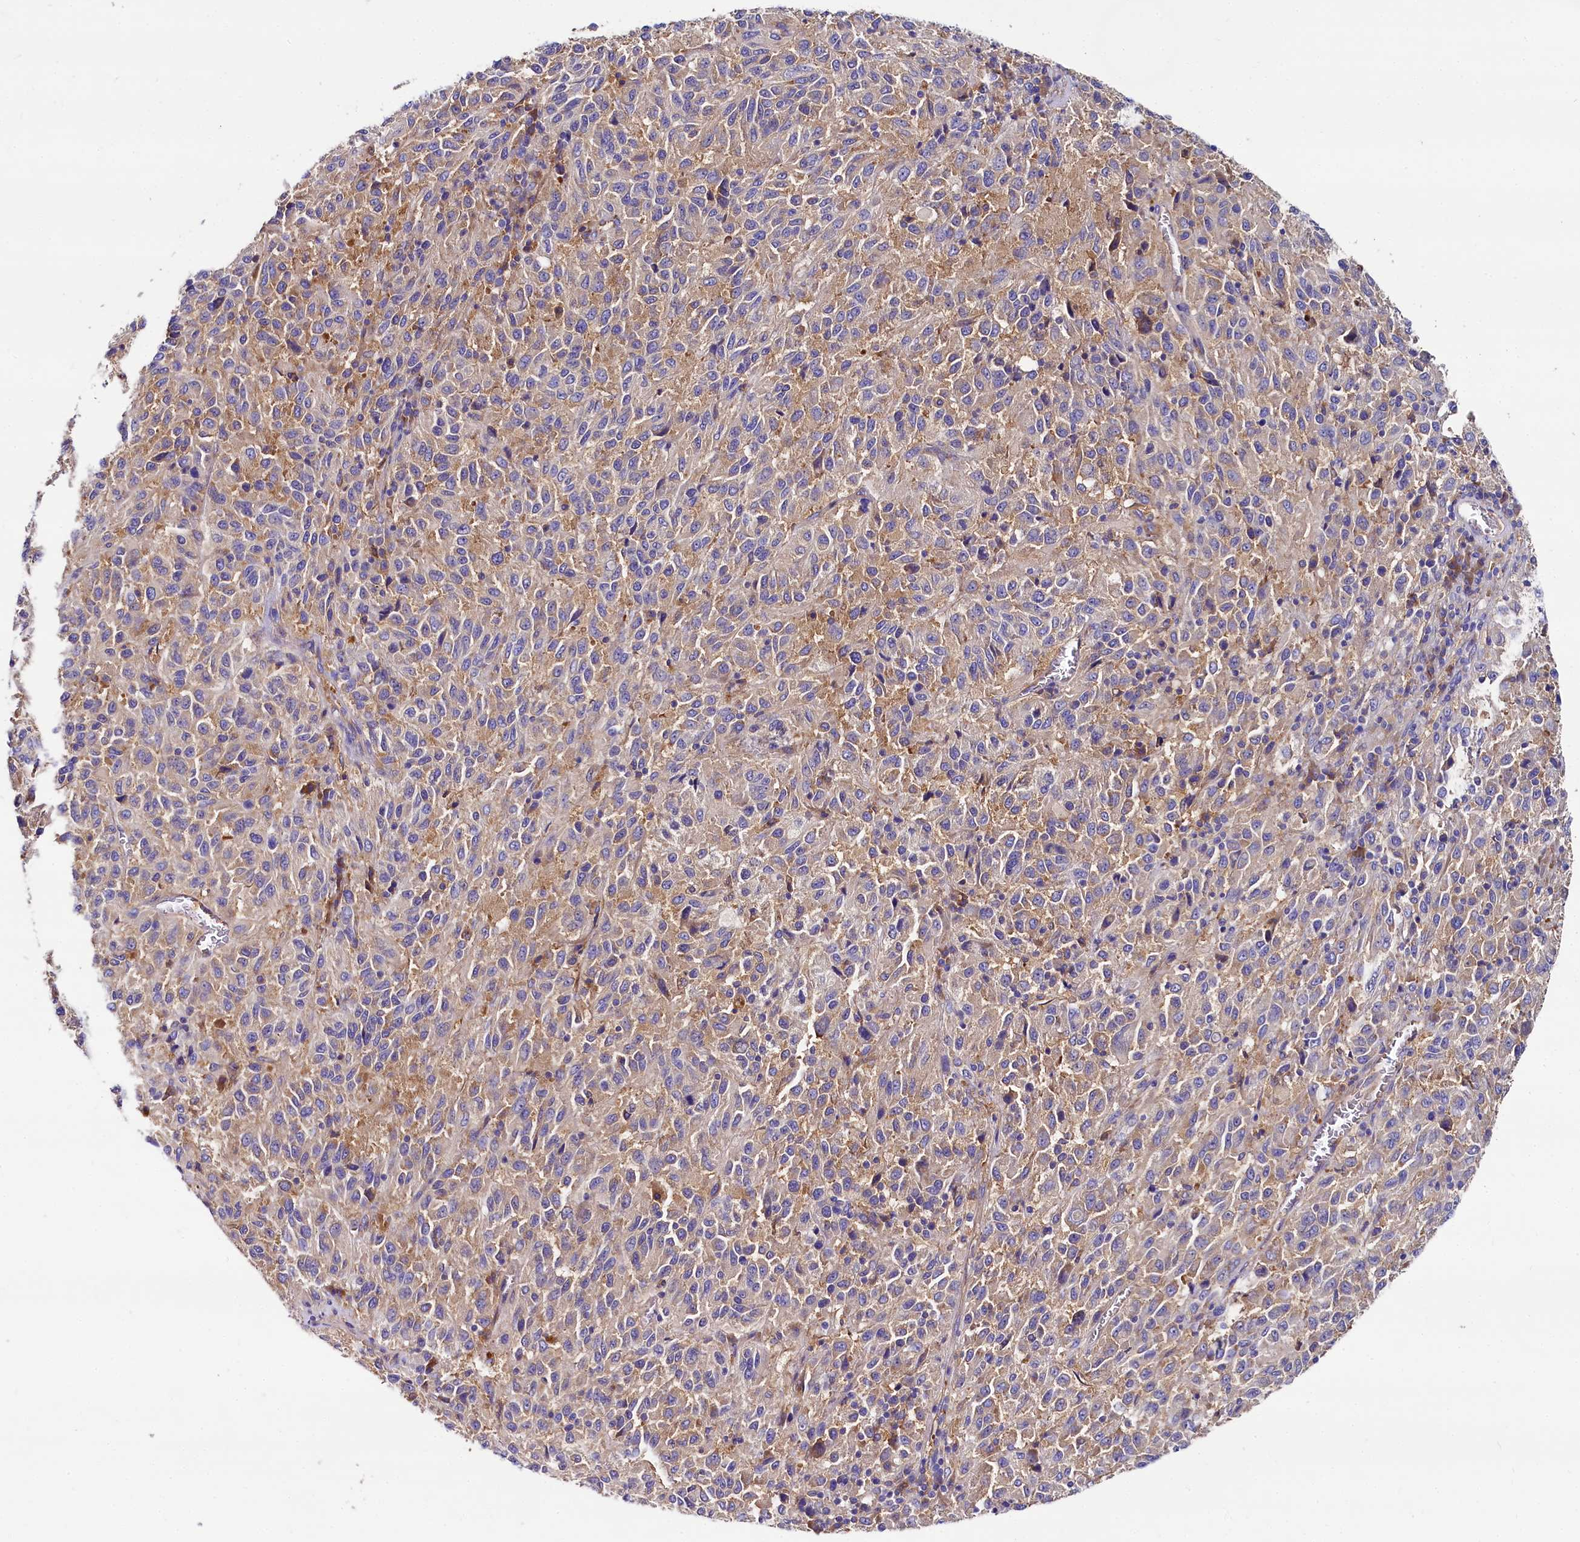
{"staining": {"intensity": "weak", "quantity": "<25%", "location": "cytoplasmic/membranous"}, "tissue": "melanoma", "cell_type": "Tumor cells", "image_type": "cancer", "snomed": [{"axis": "morphology", "description": "Malignant melanoma, Metastatic site"}, {"axis": "topography", "description": "Lung"}], "caption": "Tumor cells show no significant expression in melanoma.", "gene": "QARS1", "patient": {"sex": "male", "age": 64}}